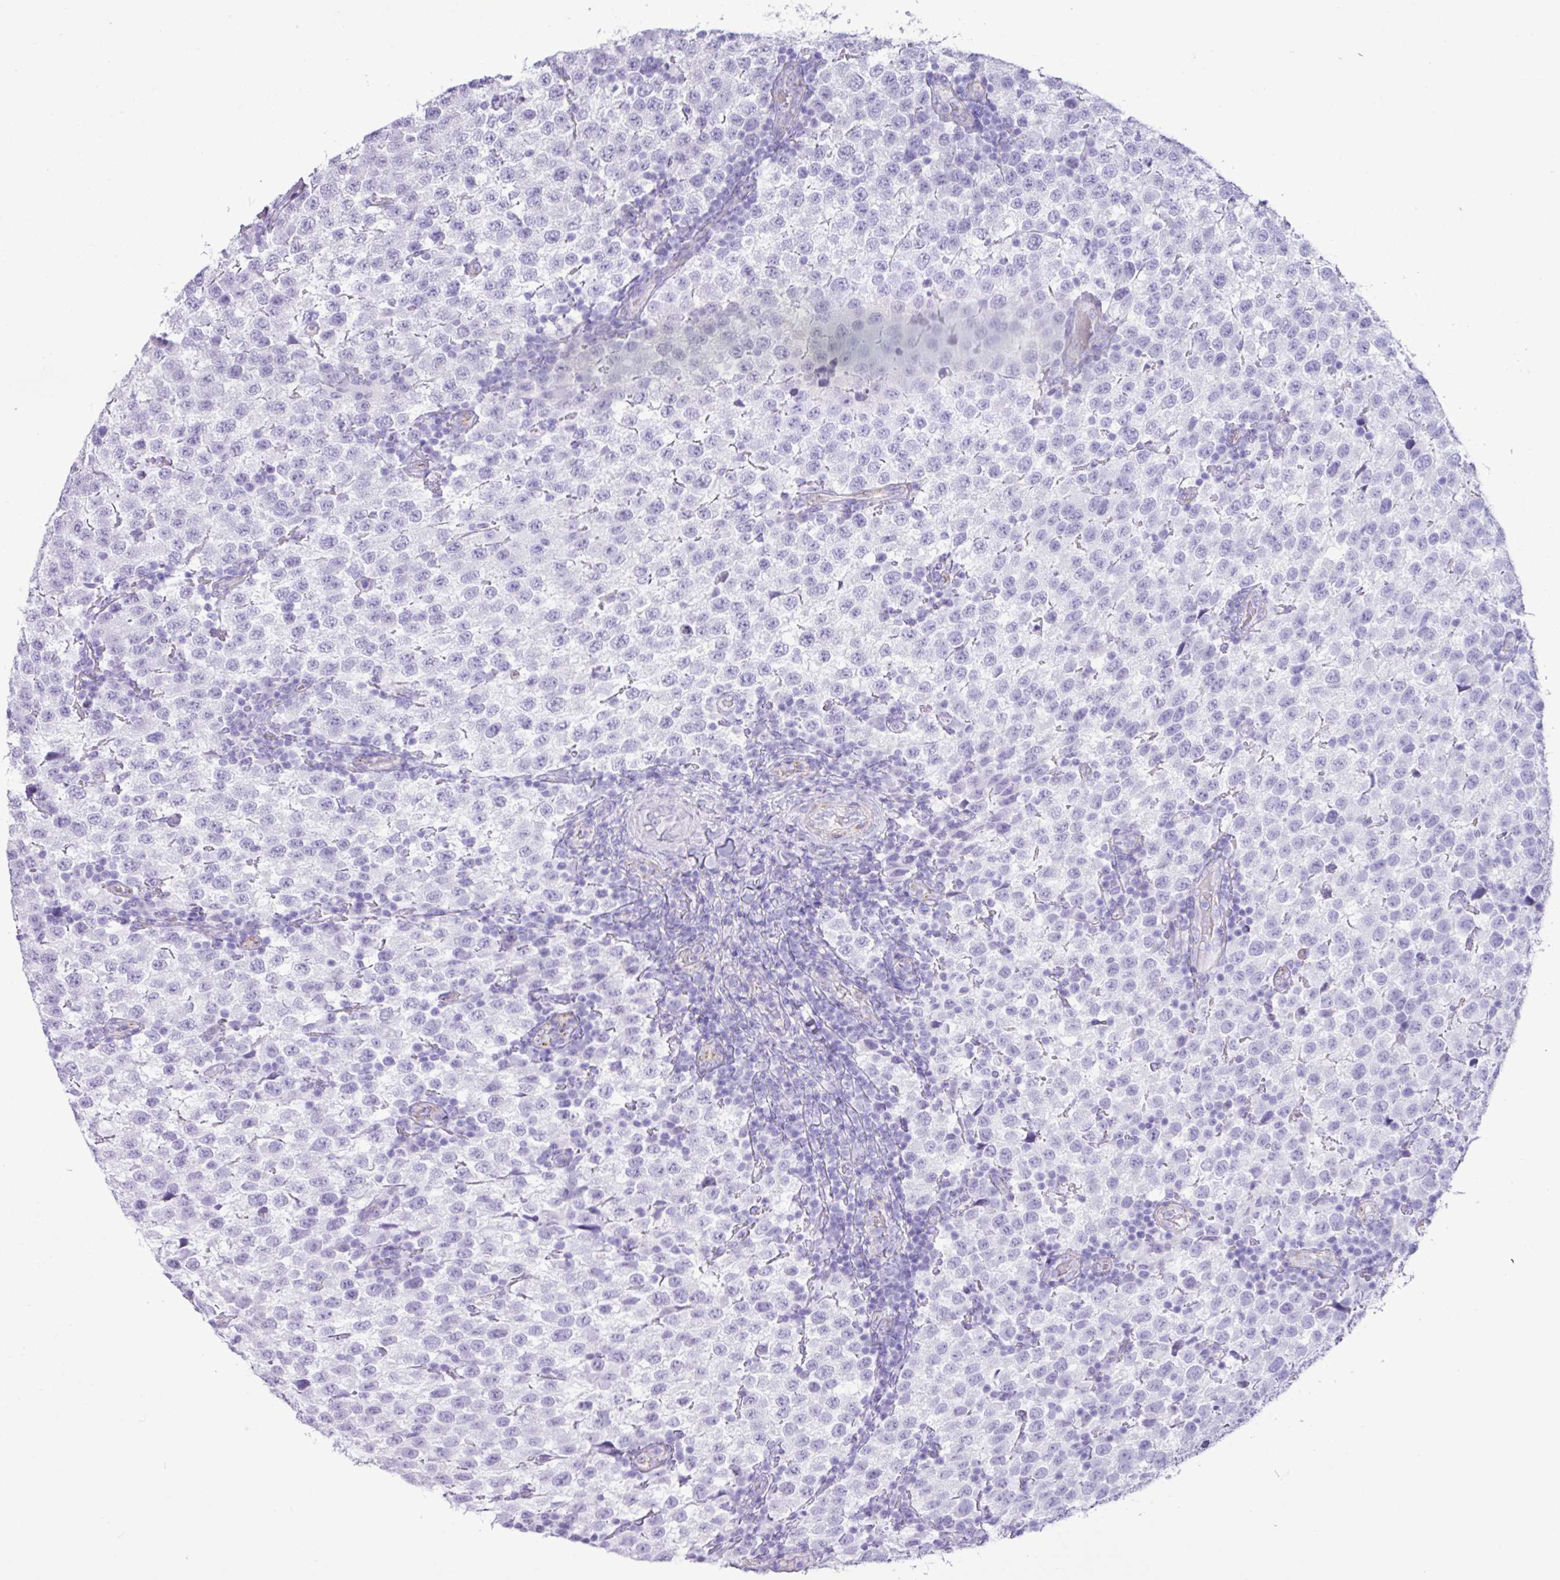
{"staining": {"intensity": "negative", "quantity": "none", "location": "none"}, "tissue": "testis cancer", "cell_type": "Tumor cells", "image_type": "cancer", "snomed": [{"axis": "morphology", "description": "Seminoma, NOS"}, {"axis": "topography", "description": "Testis"}], "caption": "Immunohistochemistry (IHC) of testis cancer (seminoma) displays no positivity in tumor cells.", "gene": "CKMT2", "patient": {"sex": "male", "age": 34}}